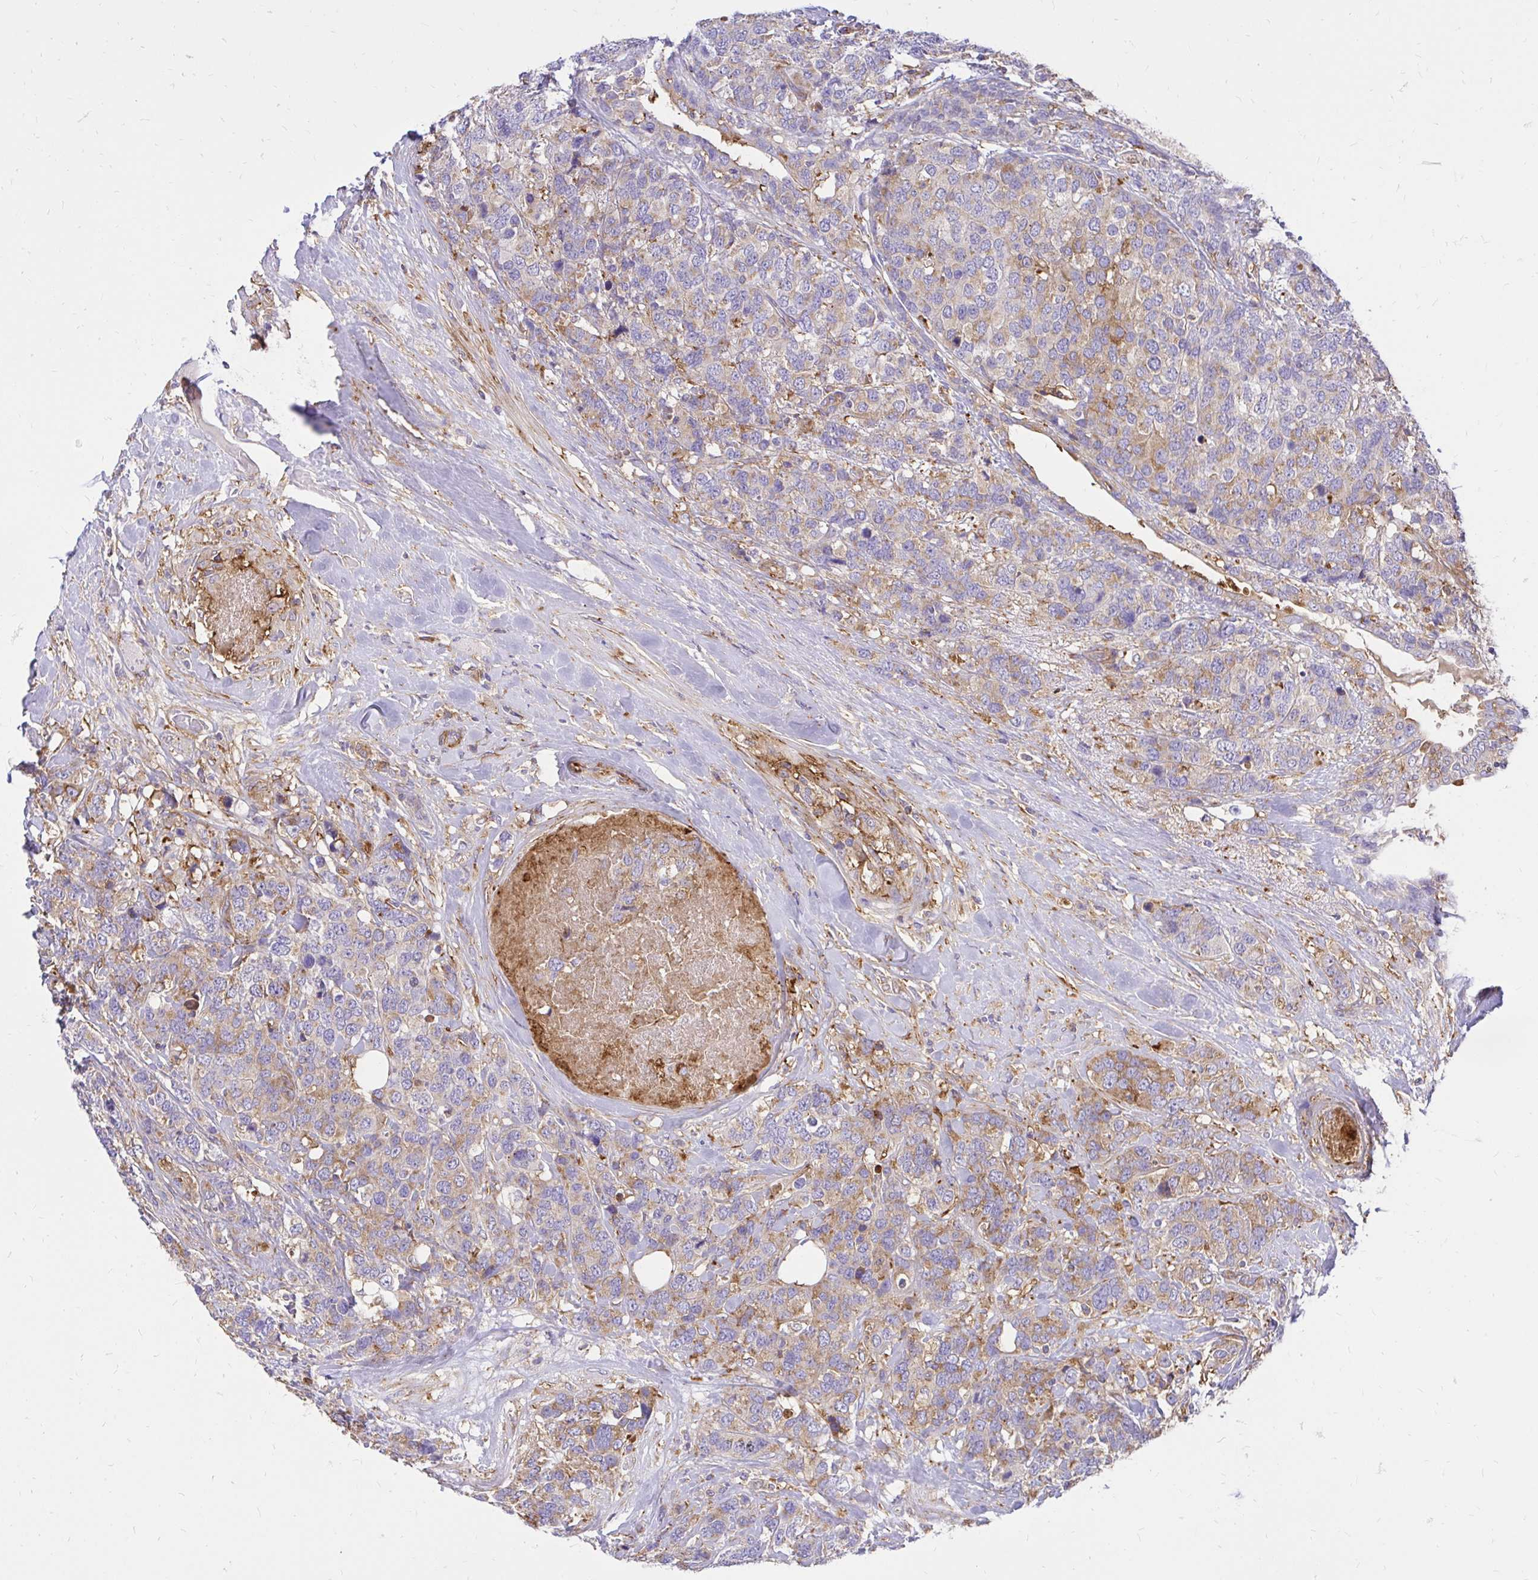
{"staining": {"intensity": "weak", "quantity": "25%-75%", "location": "cytoplasmic/membranous"}, "tissue": "breast cancer", "cell_type": "Tumor cells", "image_type": "cancer", "snomed": [{"axis": "morphology", "description": "Lobular carcinoma"}, {"axis": "topography", "description": "Breast"}], "caption": "Breast cancer (lobular carcinoma) tissue displays weak cytoplasmic/membranous expression in about 25%-75% of tumor cells, visualized by immunohistochemistry.", "gene": "ABCB10", "patient": {"sex": "female", "age": 59}}